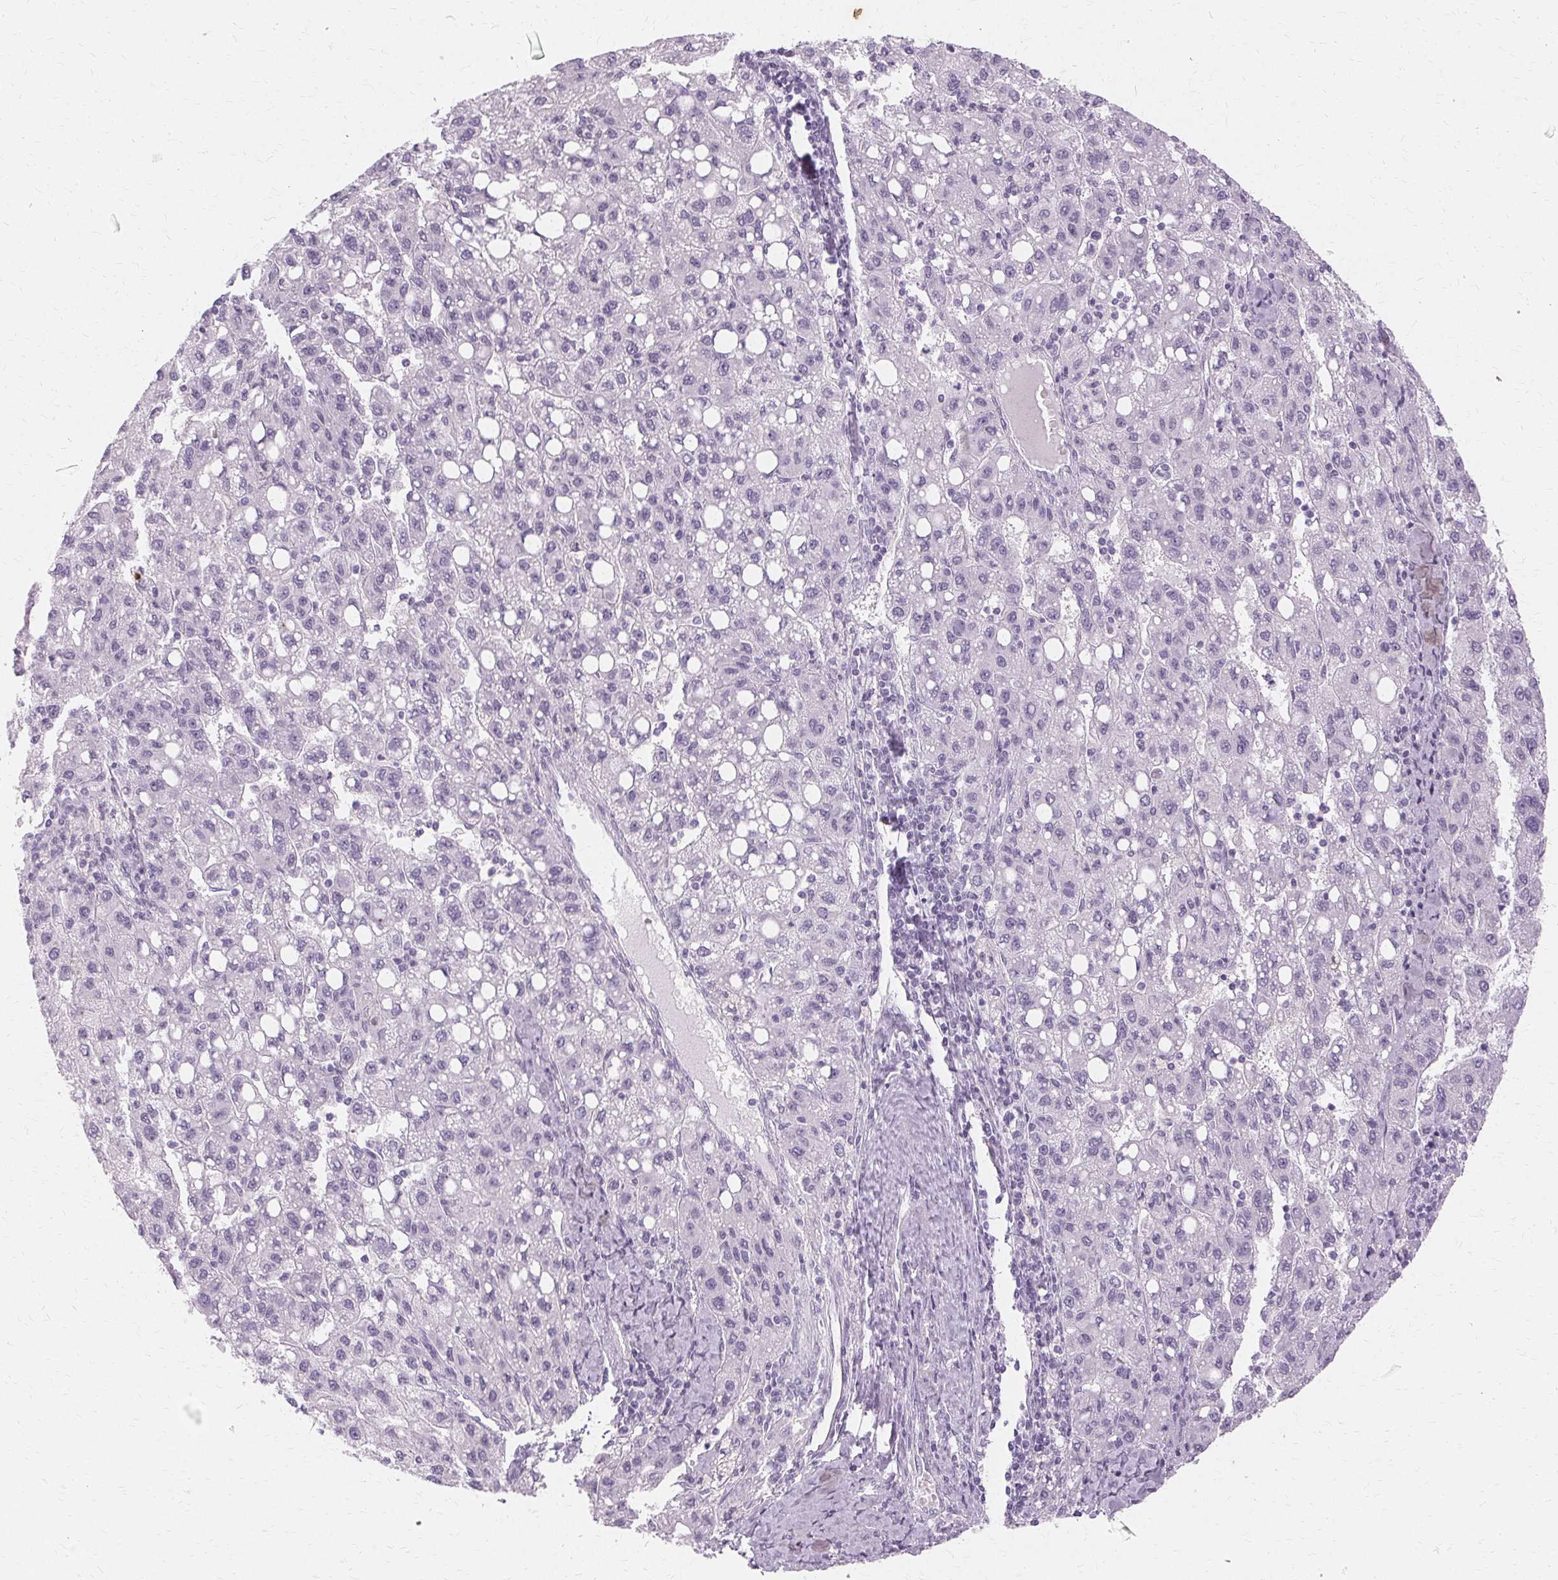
{"staining": {"intensity": "negative", "quantity": "none", "location": "none"}, "tissue": "liver cancer", "cell_type": "Tumor cells", "image_type": "cancer", "snomed": [{"axis": "morphology", "description": "Carcinoma, Hepatocellular, NOS"}, {"axis": "topography", "description": "Liver"}], "caption": "The histopathology image exhibits no staining of tumor cells in liver hepatocellular carcinoma.", "gene": "KRT6C", "patient": {"sex": "female", "age": 82}}